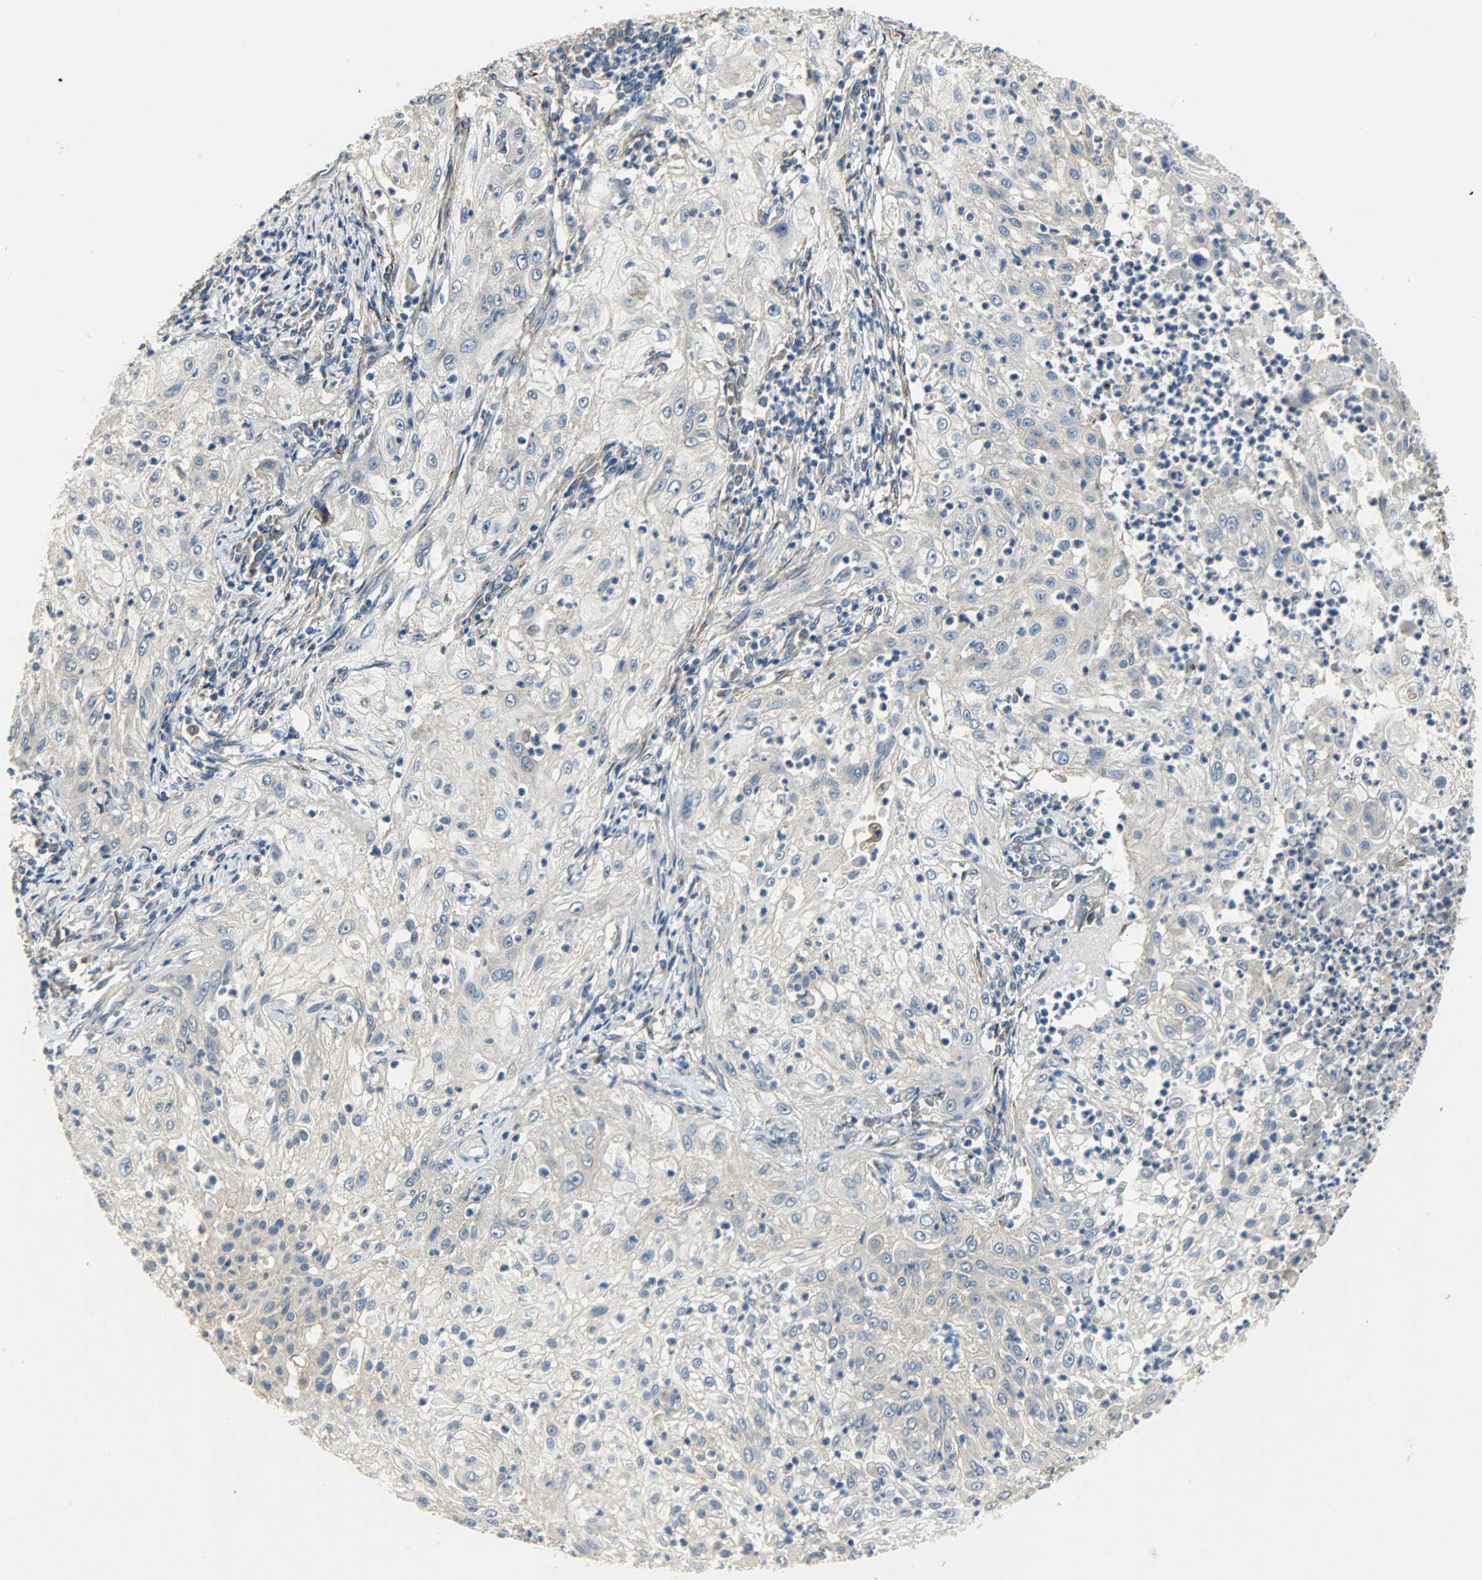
{"staining": {"intensity": "weak", "quantity": "<25%", "location": "cytoplasmic/membranous"}, "tissue": "lung cancer", "cell_type": "Tumor cells", "image_type": "cancer", "snomed": [{"axis": "morphology", "description": "Inflammation, NOS"}, {"axis": "morphology", "description": "Squamous cell carcinoma, NOS"}, {"axis": "topography", "description": "Lymph node"}, {"axis": "topography", "description": "Soft tissue"}, {"axis": "topography", "description": "Lung"}], "caption": "A histopathology image of lung squamous cell carcinoma stained for a protein exhibits no brown staining in tumor cells. (IHC, brightfield microscopy, high magnification).", "gene": "KIAA1217", "patient": {"sex": "male", "age": 66}}